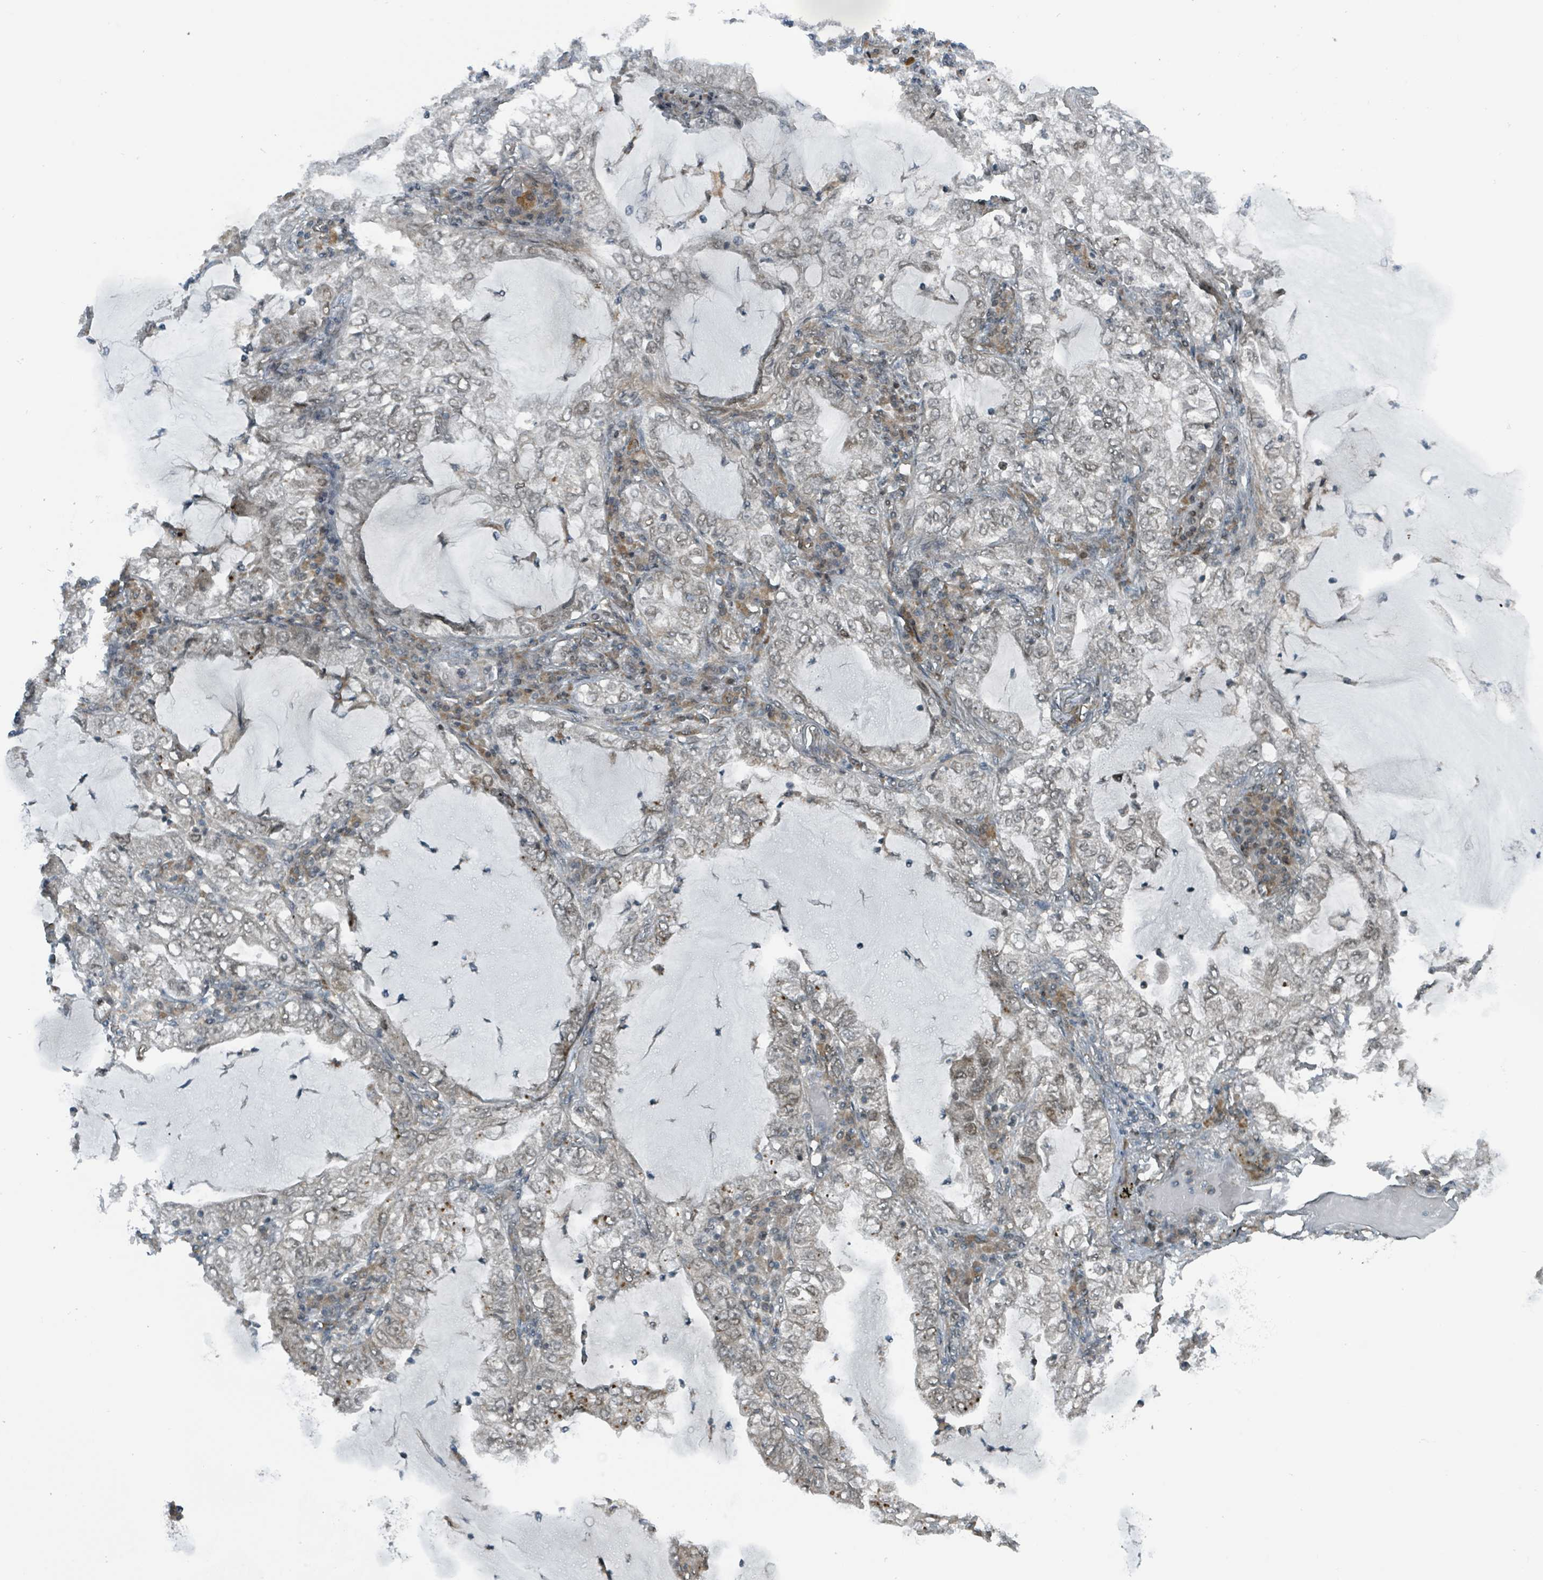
{"staining": {"intensity": "weak", "quantity": "<25%", "location": "nuclear"}, "tissue": "lung cancer", "cell_type": "Tumor cells", "image_type": "cancer", "snomed": [{"axis": "morphology", "description": "Adenocarcinoma, NOS"}, {"axis": "topography", "description": "Lung"}], "caption": "Photomicrograph shows no significant protein positivity in tumor cells of lung adenocarcinoma.", "gene": "PHIP", "patient": {"sex": "female", "age": 73}}